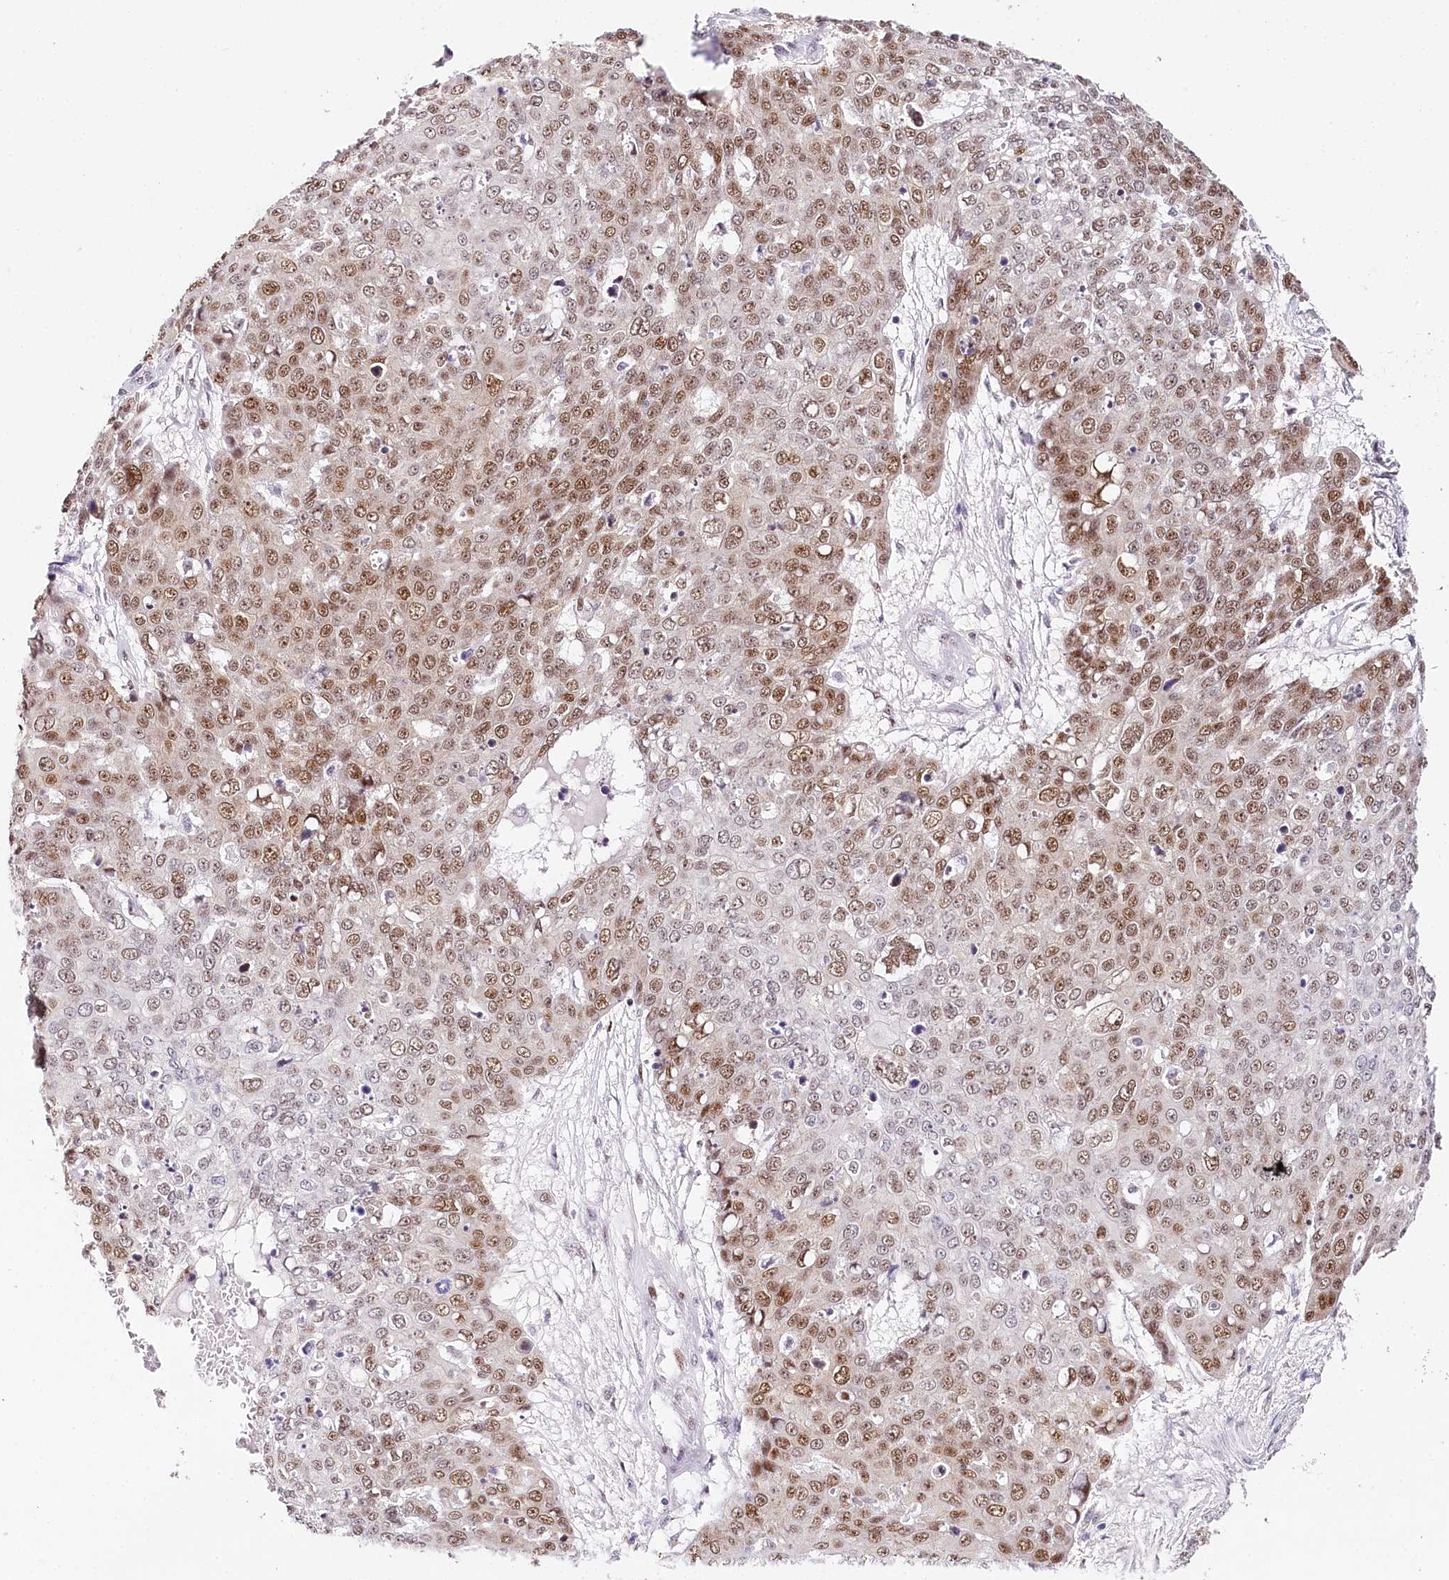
{"staining": {"intensity": "moderate", "quantity": ">75%", "location": "nuclear"}, "tissue": "skin cancer", "cell_type": "Tumor cells", "image_type": "cancer", "snomed": [{"axis": "morphology", "description": "Squamous cell carcinoma, NOS"}, {"axis": "topography", "description": "Skin"}], "caption": "Skin squamous cell carcinoma was stained to show a protein in brown. There is medium levels of moderate nuclear expression in approximately >75% of tumor cells.", "gene": "TP53", "patient": {"sex": "male", "age": 71}}